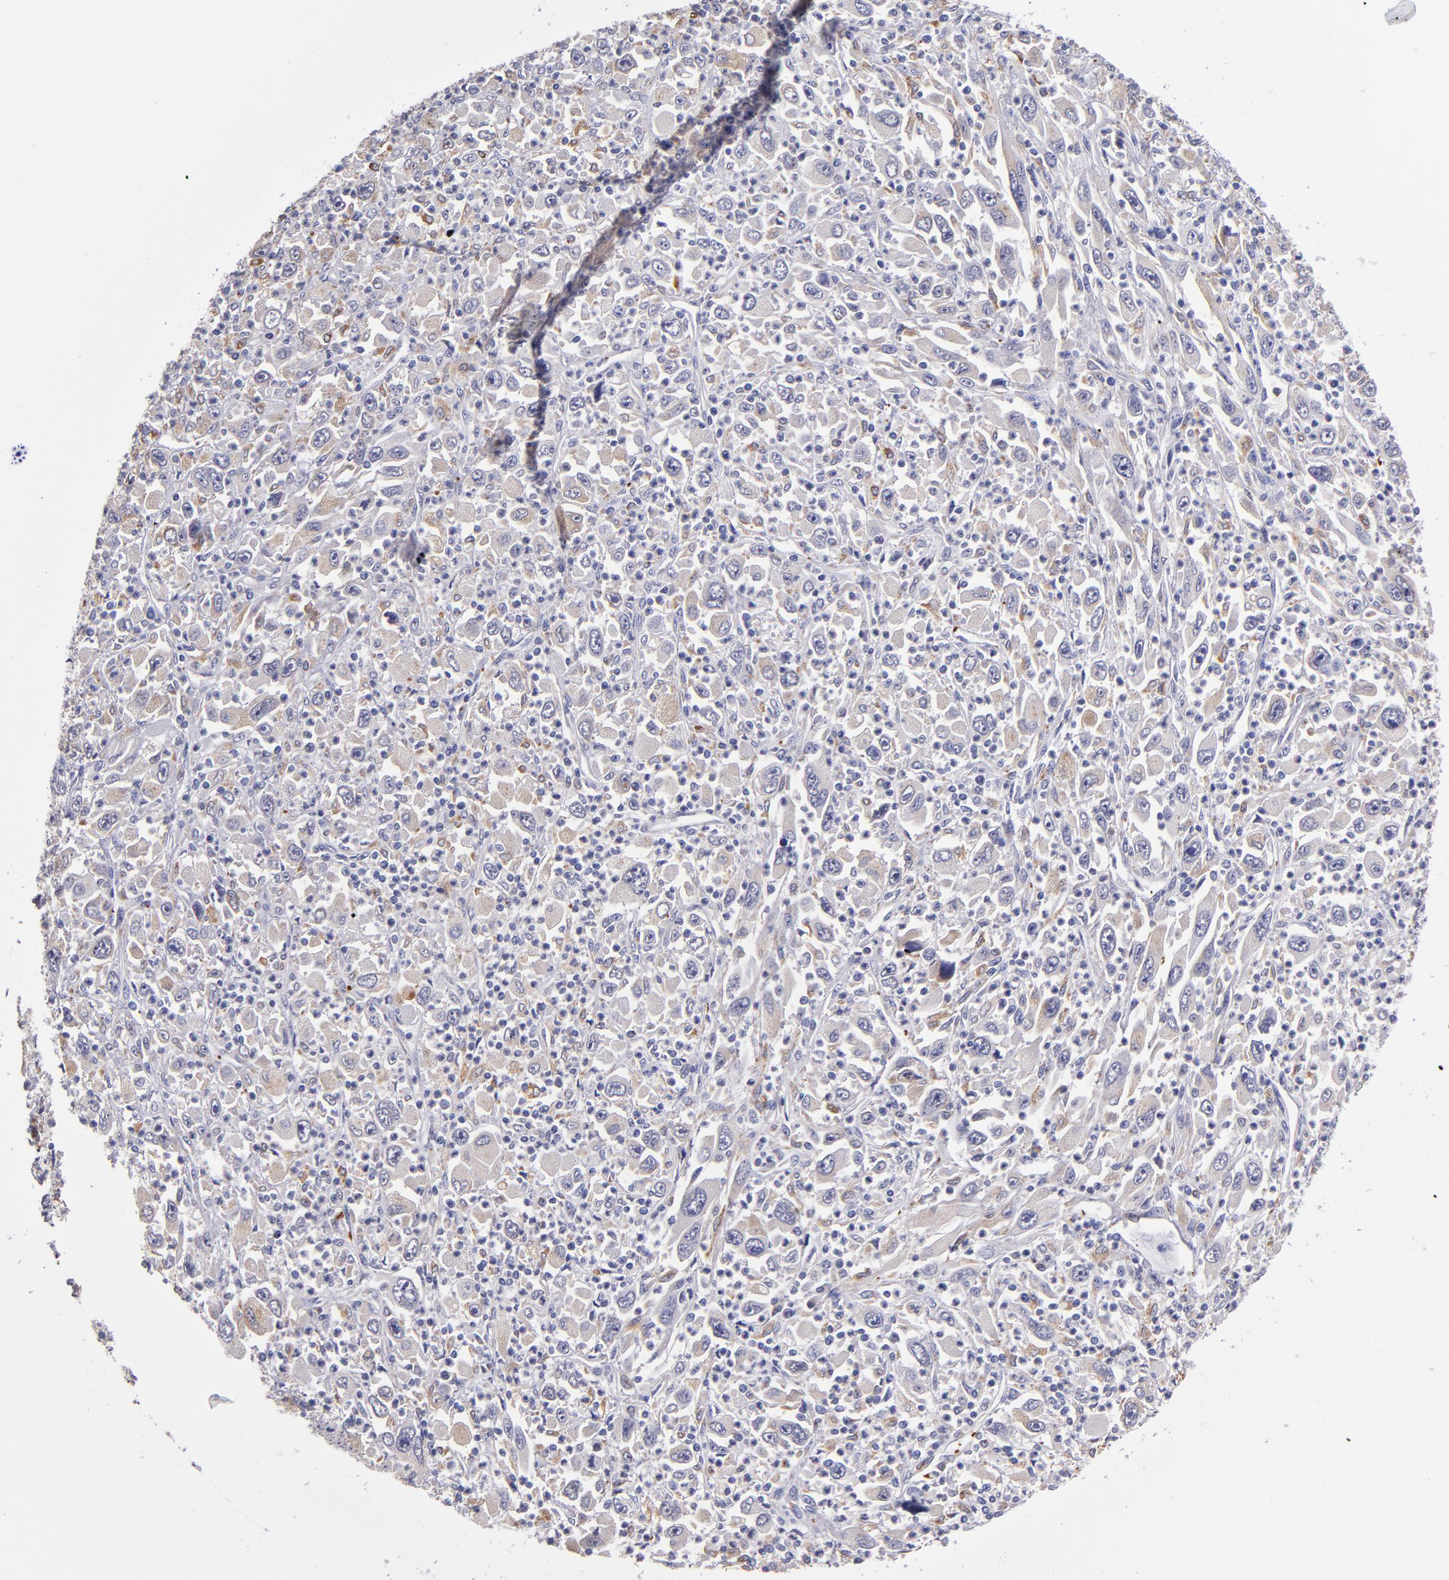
{"staining": {"intensity": "negative", "quantity": "none", "location": "none"}, "tissue": "melanoma", "cell_type": "Tumor cells", "image_type": "cancer", "snomed": [{"axis": "morphology", "description": "Malignant melanoma, Metastatic site"}, {"axis": "topography", "description": "Skin"}], "caption": "Immunohistochemistry of human melanoma reveals no staining in tumor cells.", "gene": "SELP", "patient": {"sex": "female", "age": 56}}